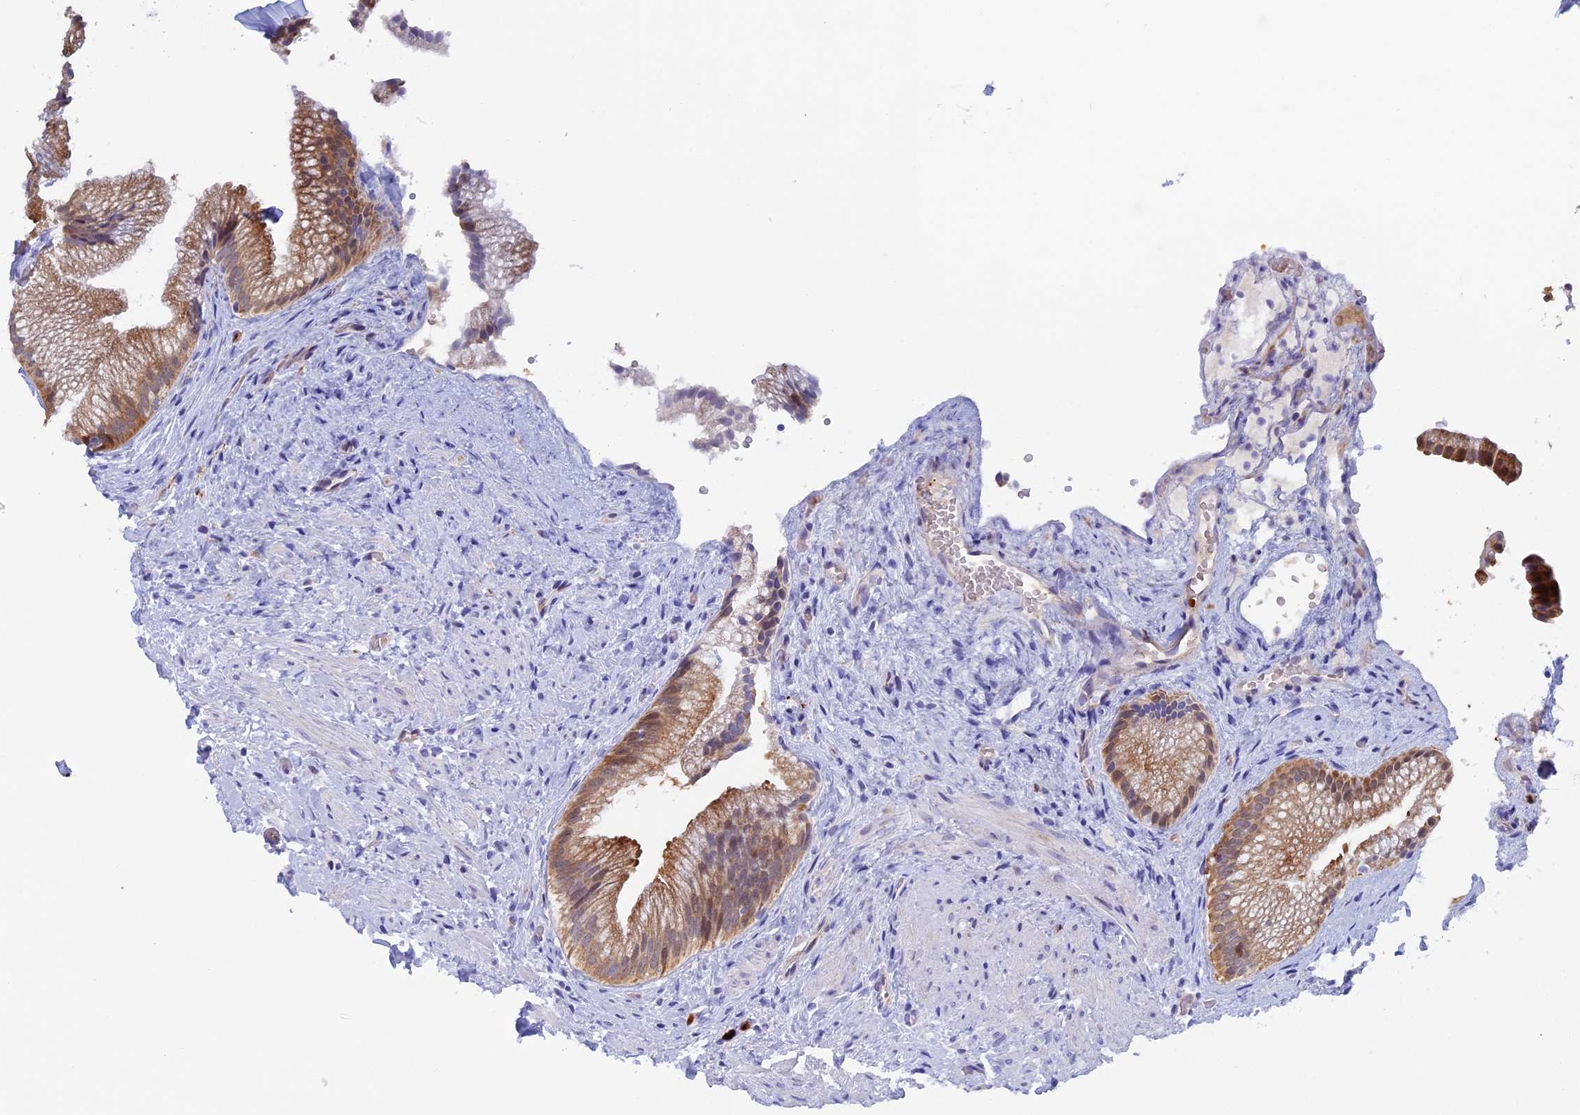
{"staining": {"intensity": "moderate", "quantity": ">75%", "location": "cytoplasmic/membranous,nuclear"}, "tissue": "gallbladder", "cell_type": "Glandular cells", "image_type": "normal", "snomed": [{"axis": "morphology", "description": "Normal tissue, NOS"}, {"axis": "morphology", "description": "Inflammation, NOS"}, {"axis": "topography", "description": "Gallbladder"}], "caption": "Immunohistochemical staining of benign human gallbladder reveals >75% levels of moderate cytoplasmic/membranous,nuclear protein expression in approximately >75% of glandular cells. Nuclei are stained in blue.", "gene": "SLC26A1", "patient": {"sex": "male", "age": 51}}